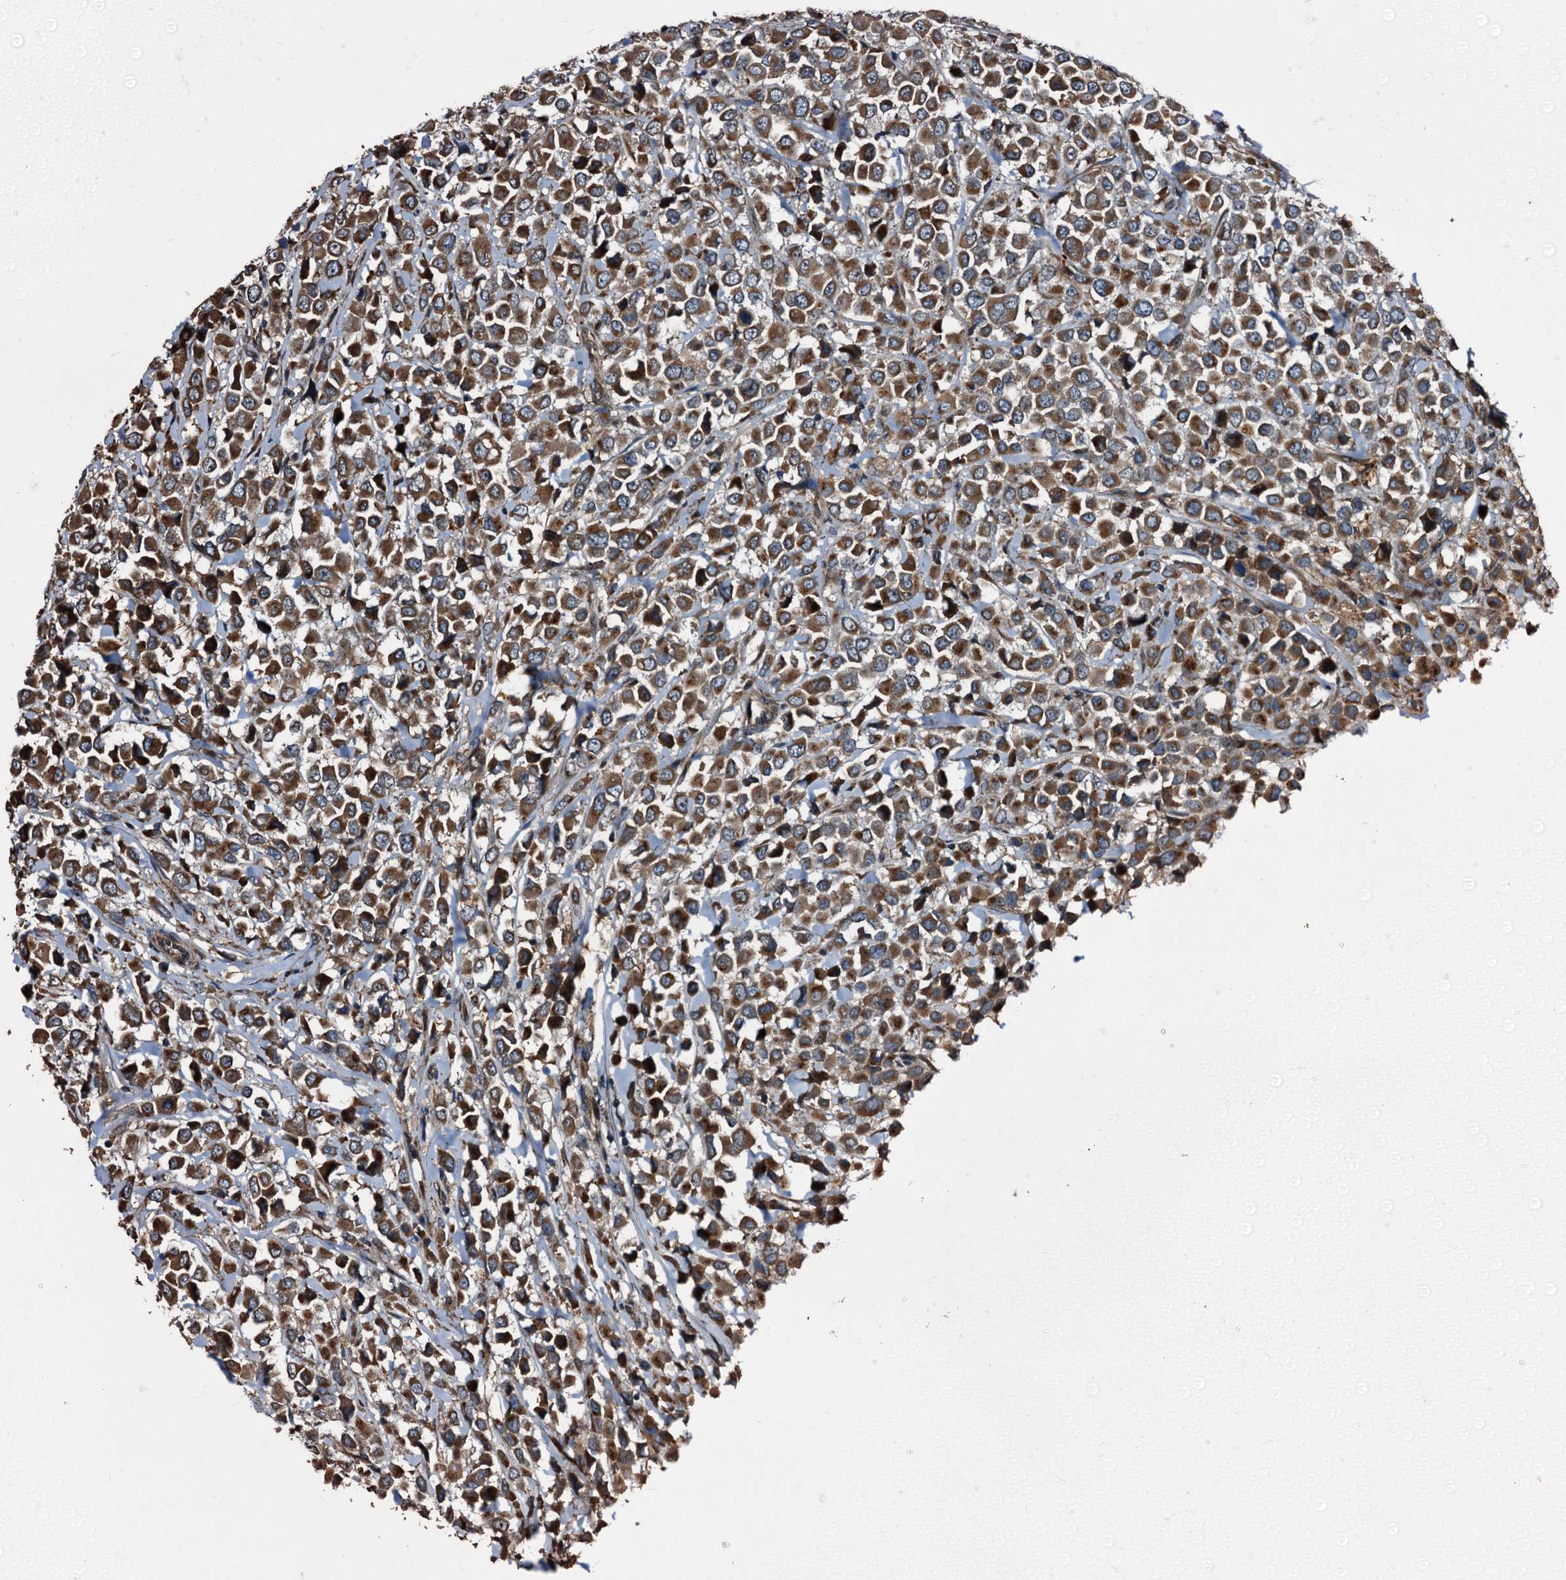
{"staining": {"intensity": "strong", "quantity": ">75%", "location": "cytoplasmic/membranous"}, "tissue": "breast cancer", "cell_type": "Tumor cells", "image_type": "cancer", "snomed": [{"axis": "morphology", "description": "Duct carcinoma"}, {"axis": "topography", "description": "Breast"}], "caption": "Protein analysis of breast cancer tissue reveals strong cytoplasmic/membranous positivity in approximately >75% of tumor cells. (Brightfield microscopy of DAB IHC at high magnification).", "gene": "PEX5", "patient": {"sex": "female", "age": 61}}